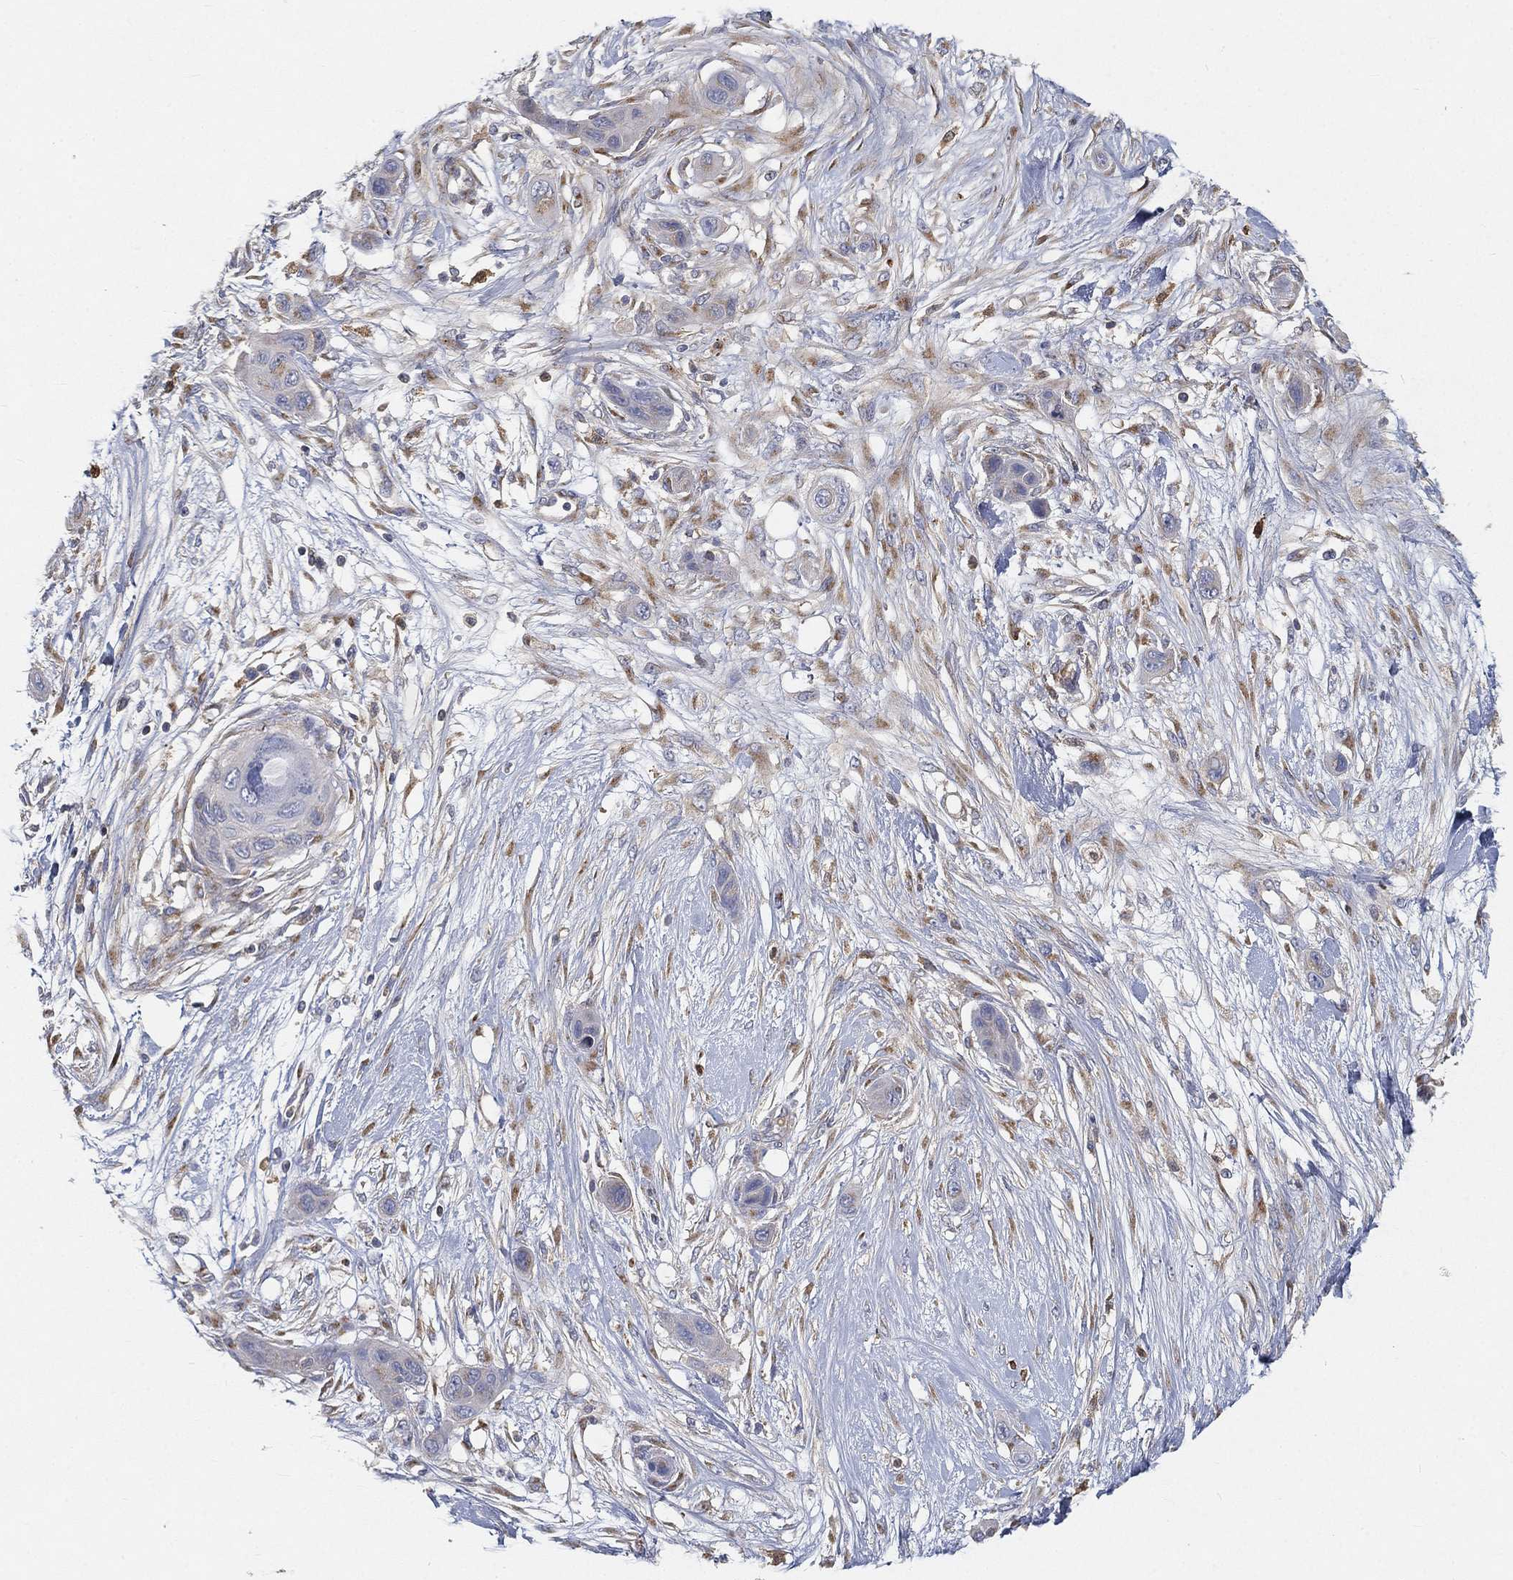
{"staining": {"intensity": "negative", "quantity": "none", "location": "none"}, "tissue": "skin cancer", "cell_type": "Tumor cells", "image_type": "cancer", "snomed": [{"axis": "morphology", "description": "Squamous cell carcinoma, NOS"}, {"axis": "topography", "description": "Skin"}], "caption": "The histopathology image shows no staining of tumor cells in skin cancer. The staining was performed using DAB (3,3'-diaminobenzidine) to visualize the protein expression in brown, while the nuclei were stained in blue with hematoxylin (Magnification: 20x).", "gene": "CTSL", "patient": {"sex": "male", "age": 79}}